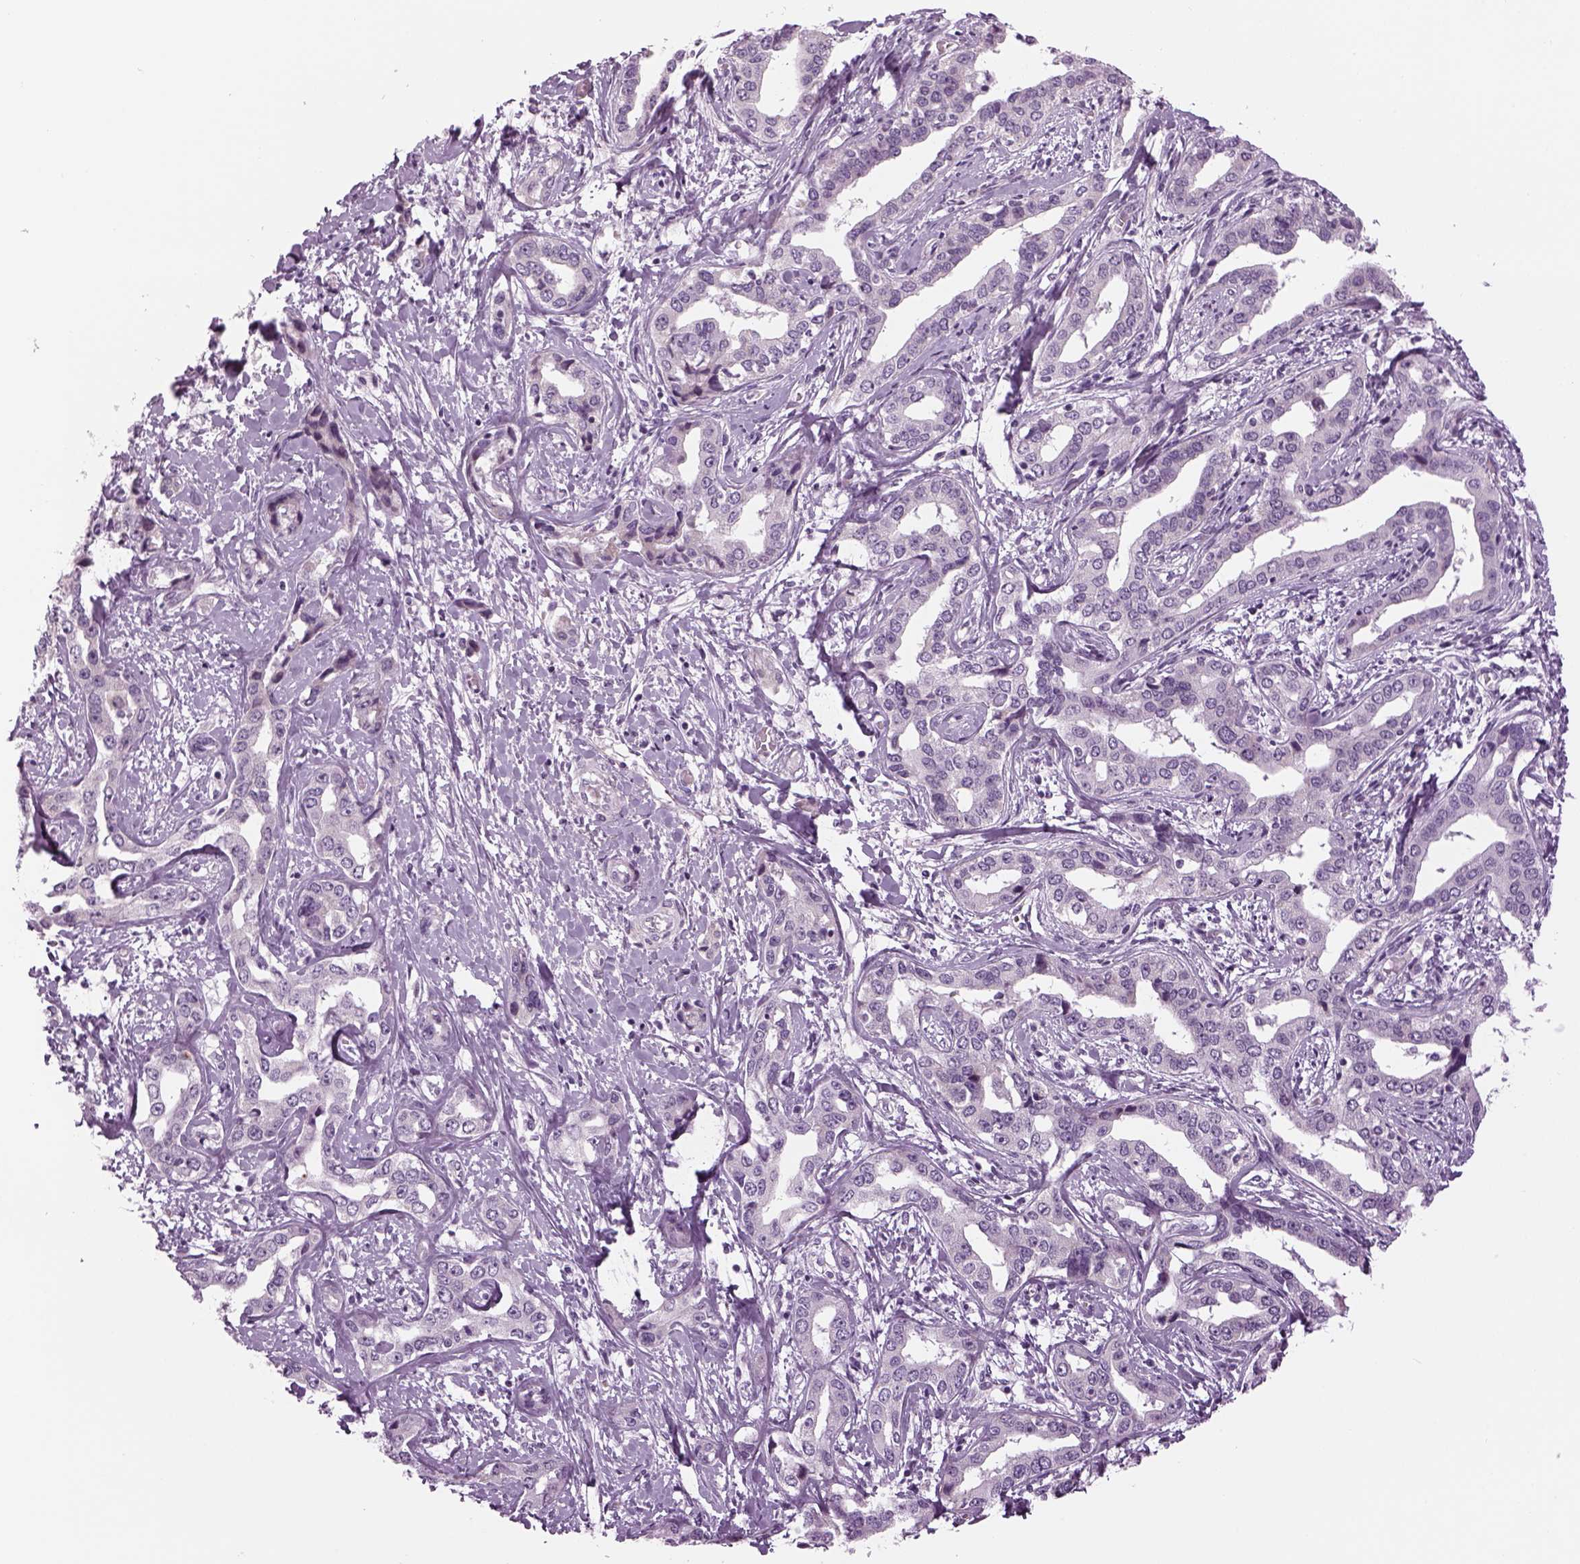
{"staining": {"intensity": "negative", "quantity": "none", "location": "none"}, "tissue": "liver cancer", "cell_type": "Tumor cells", "image_type": "cancer", "snomed": [{"axis": "morphology", "description": "Cholangiocarcinoma"}, {"axis": "topography", "description": "Liver"}], "caption": "Photomicrograph shows no protein staining in tumor cells of liver cancer tissue.", "gene": "LRRIQ3", "patient": {"sex": "male", "age": 59}}